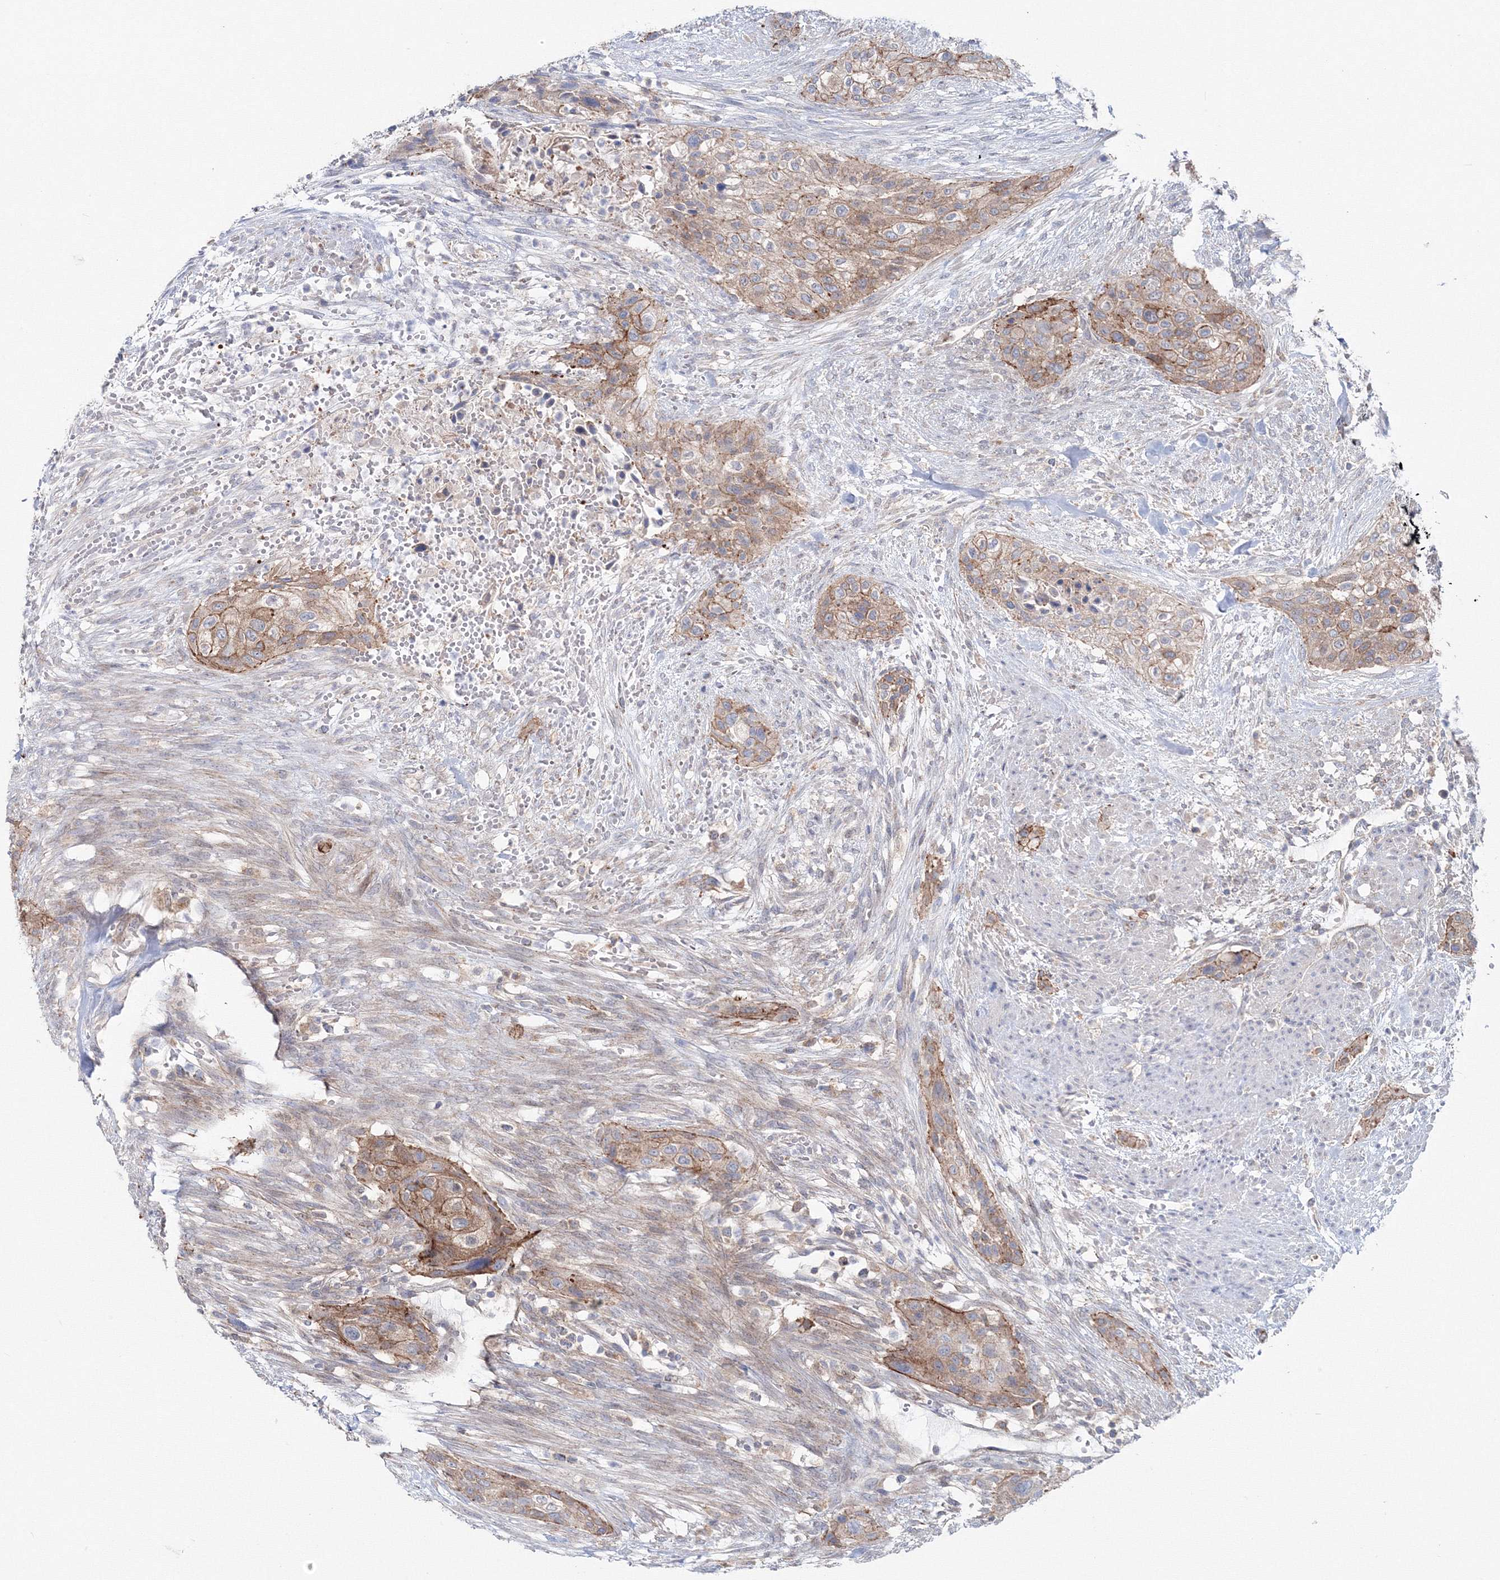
{"staining": {"intensity": "moderate", "quantity": ">75%", "location": "cytoplasmic/membranous"}, "tissue": "urothelial cancer", "cell_type": "Tumor cells", "image_type": "cancer", "snomed": [{"axis": "morphology", "description": "Urothelial carcinoma, High grade"}, {"axis": "topography", "description": "Urinary bladder"}], "caption": "A histopathology image showing moderate cytoplasmic/membranous staining in approximately >75% of tumor cells in urothelial cancer, as visualized by brown immunohistochemical staining.", "gene": "GGA2", "patient": {"sex": "male", "age": 35}}